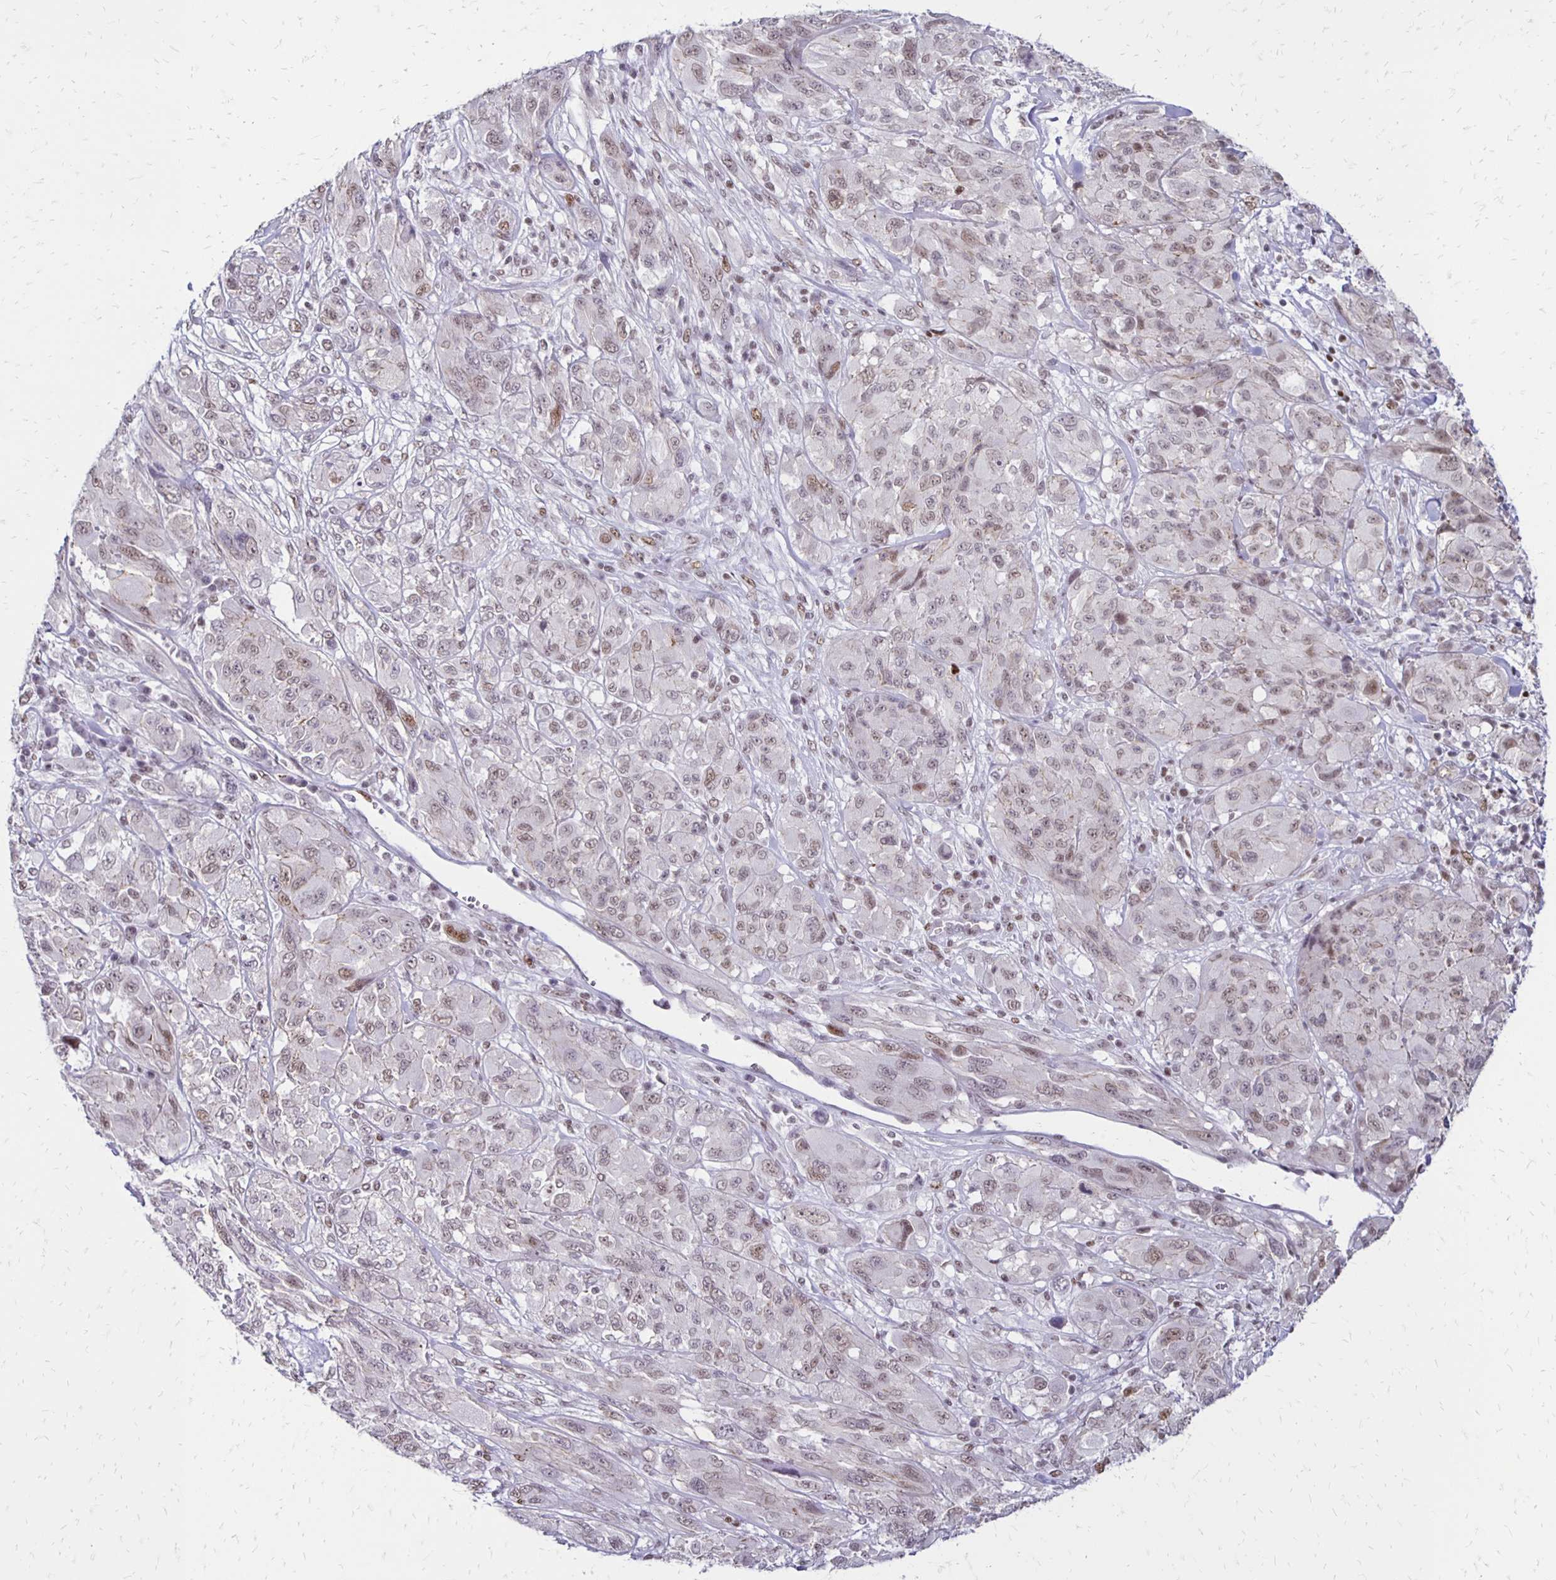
{"staining": {"intensity": "weak", "quantity": ">75%", "location": "nuclear"}, "tissue": "melanoma", "cell_type": "Tumor cells", "image_type": "cancer", "snomed": [{"axis": "morphology", "description": "Malignant melanoma, NOS"}, {"axis": "topography", "description": "Skin"}], "caption": "Immunohistochemical staining of human melanoma displays low levels of weak nuclear expression in approximately >75% of tumor cells.", "gene": "DDB2", "patient": {"sex": "female", "age": 91}}